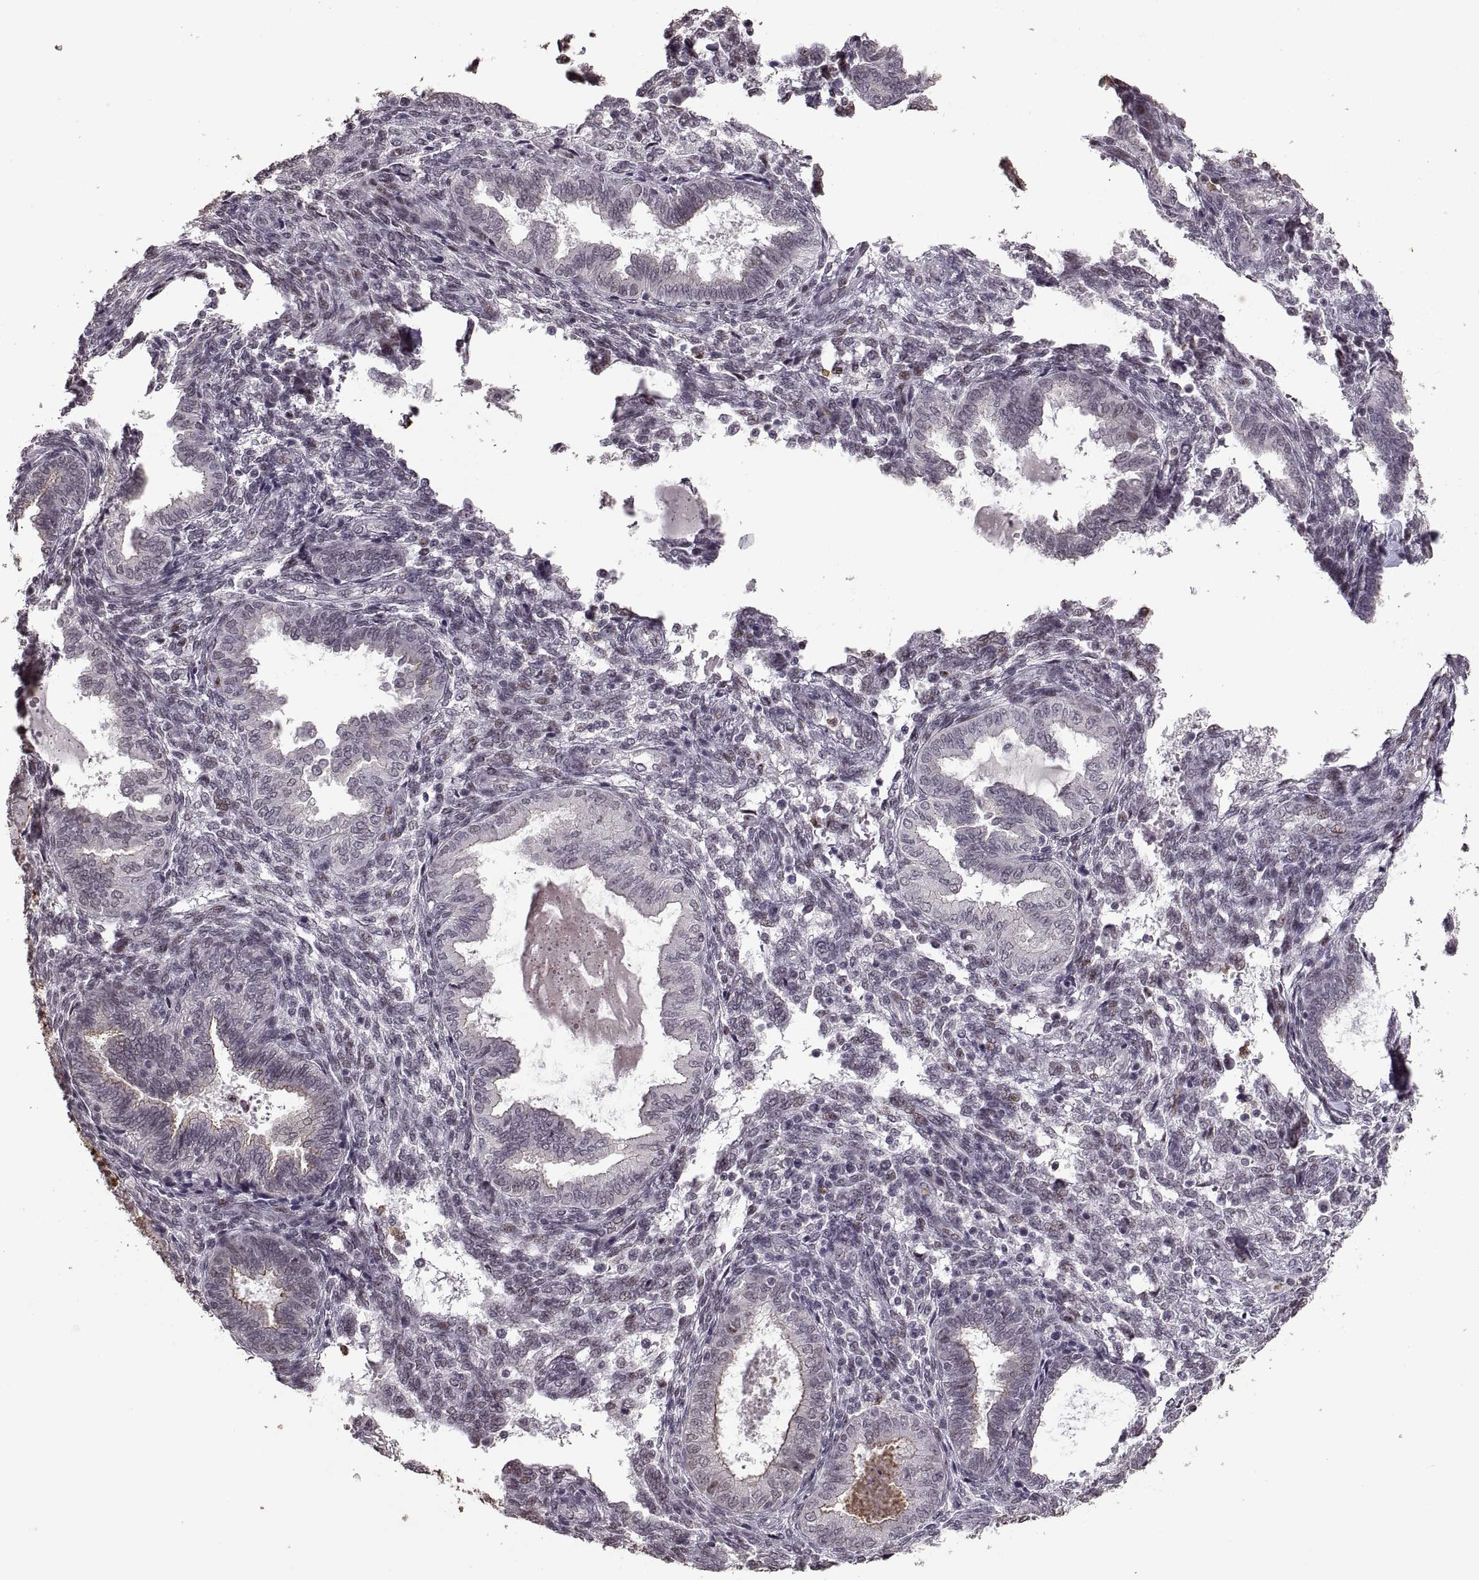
{"staining": {"intensity": "negative", "quantity": "none", "location": "none"}, "tissue": "endometrium", "cell_type": "Cells in endometrial stroma", "image_type": "normal", "snomed": [{"axis": "morphology", "description": "Normal tissue, NOS"}, {"axis": "topography", "description": "Endometrium"}], "caption": "Human endometrium stained for a protein using immunohistochemistry exhibits no expression in cells in endometrial stroma.", "gene": "PALS1", "patient": {"sex": "female", "age": 42}}